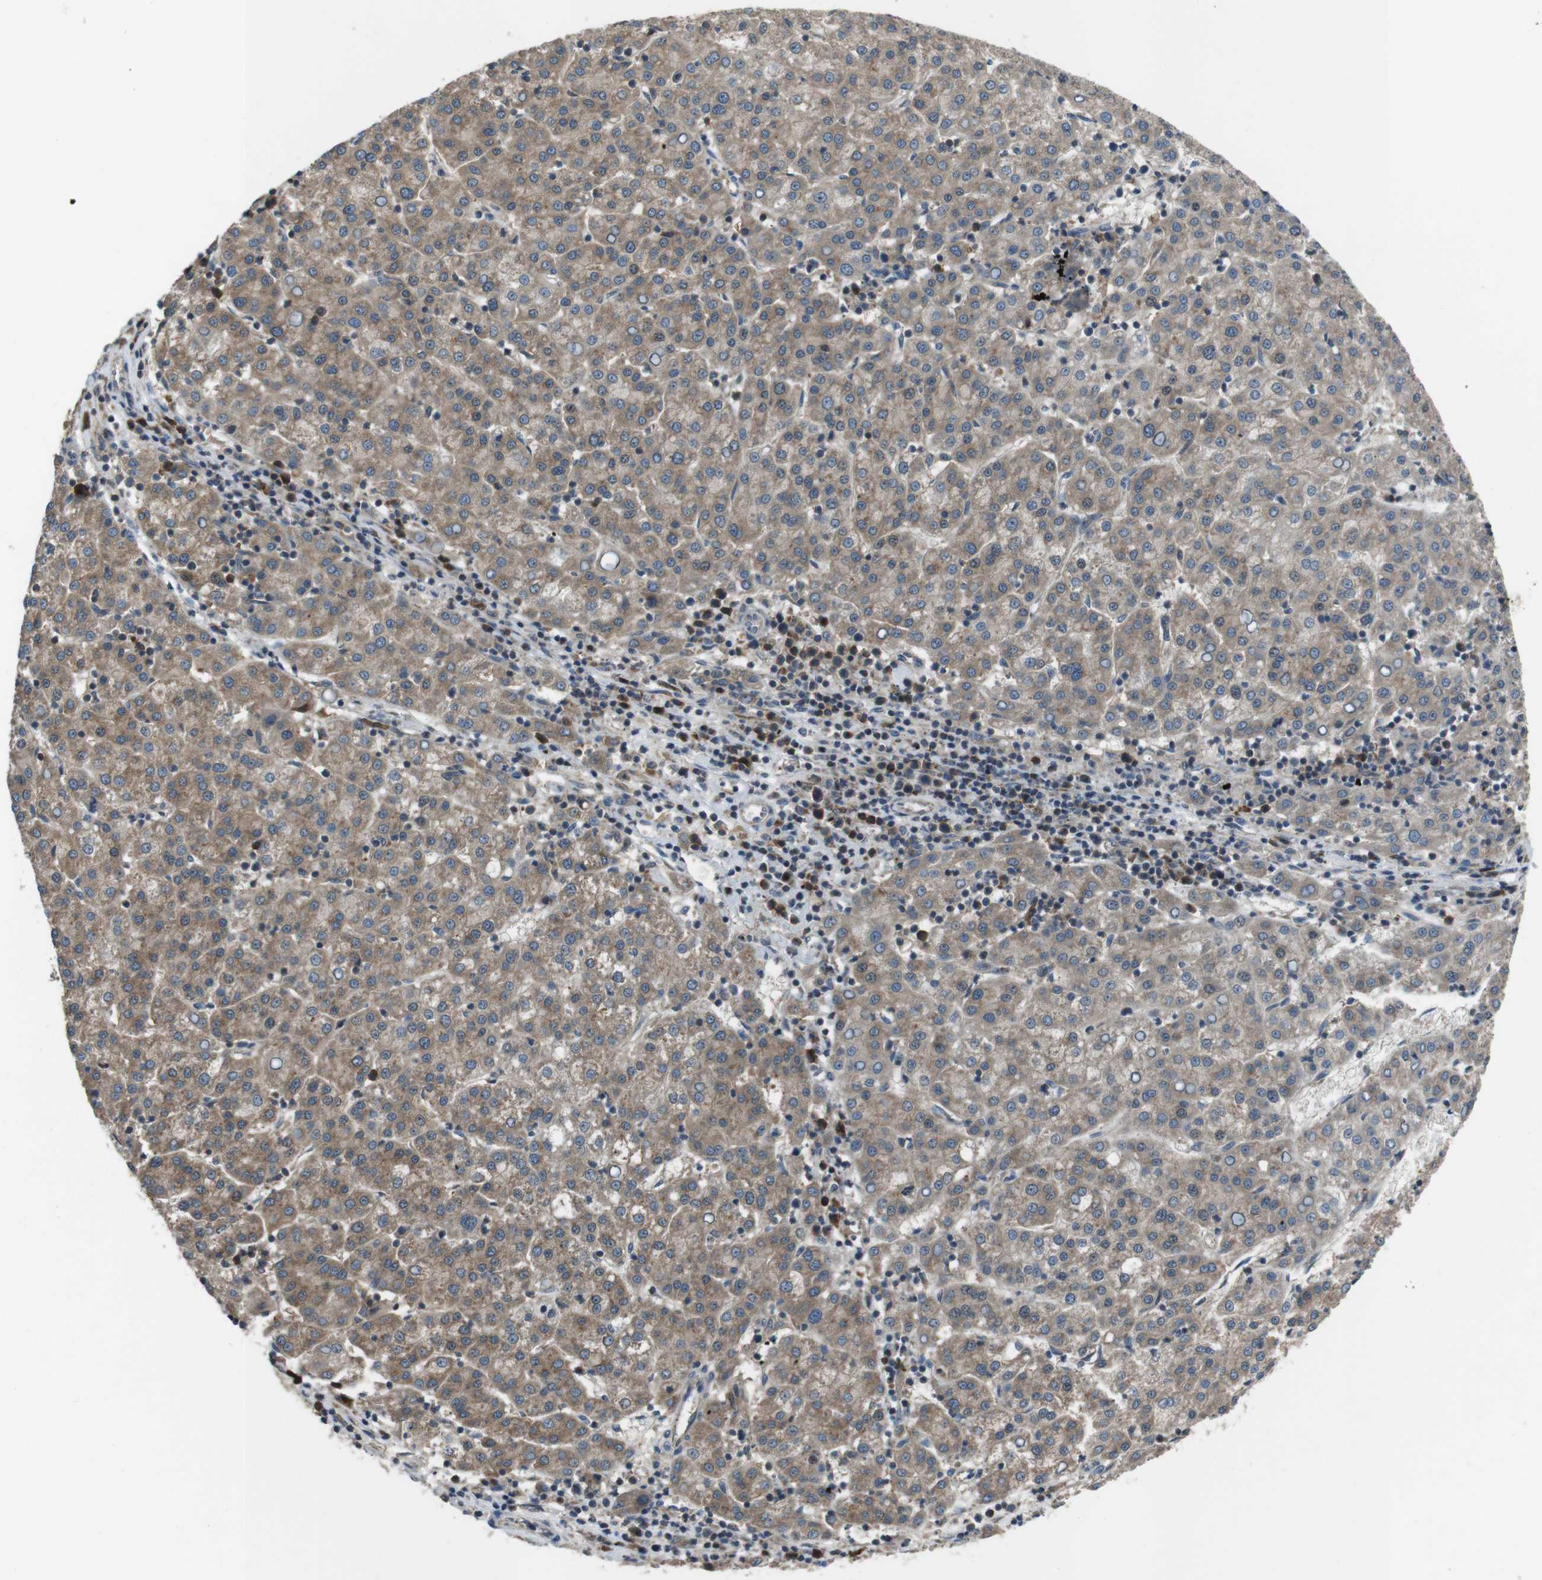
{"staining": {"intensity": "moderate", "quantity": ">75%", "location": "cytoplasmic/membranous"}, "tissue": "liver cancer", "cell_type": "Tumor cells", "image_type": "cancer", "snomed": [{"axis": "morphology", "description": "Carcinoma, Hepatocellular, NOS"}, {"axis": "topography", "description": "Liver"}], "caption": "High-magnification brightfield microscopy of liver cancer stained with DAB (3,3'-diaminobenzidine) (brown) and counterstained with hematoxylin (blue). tumor cells exhibit moderate cytoplasmic/membranous positivity is appreciated in about>75% of cells.", "gene": "SLC22A23", "patient": {"sex": "female", "age": 58}}